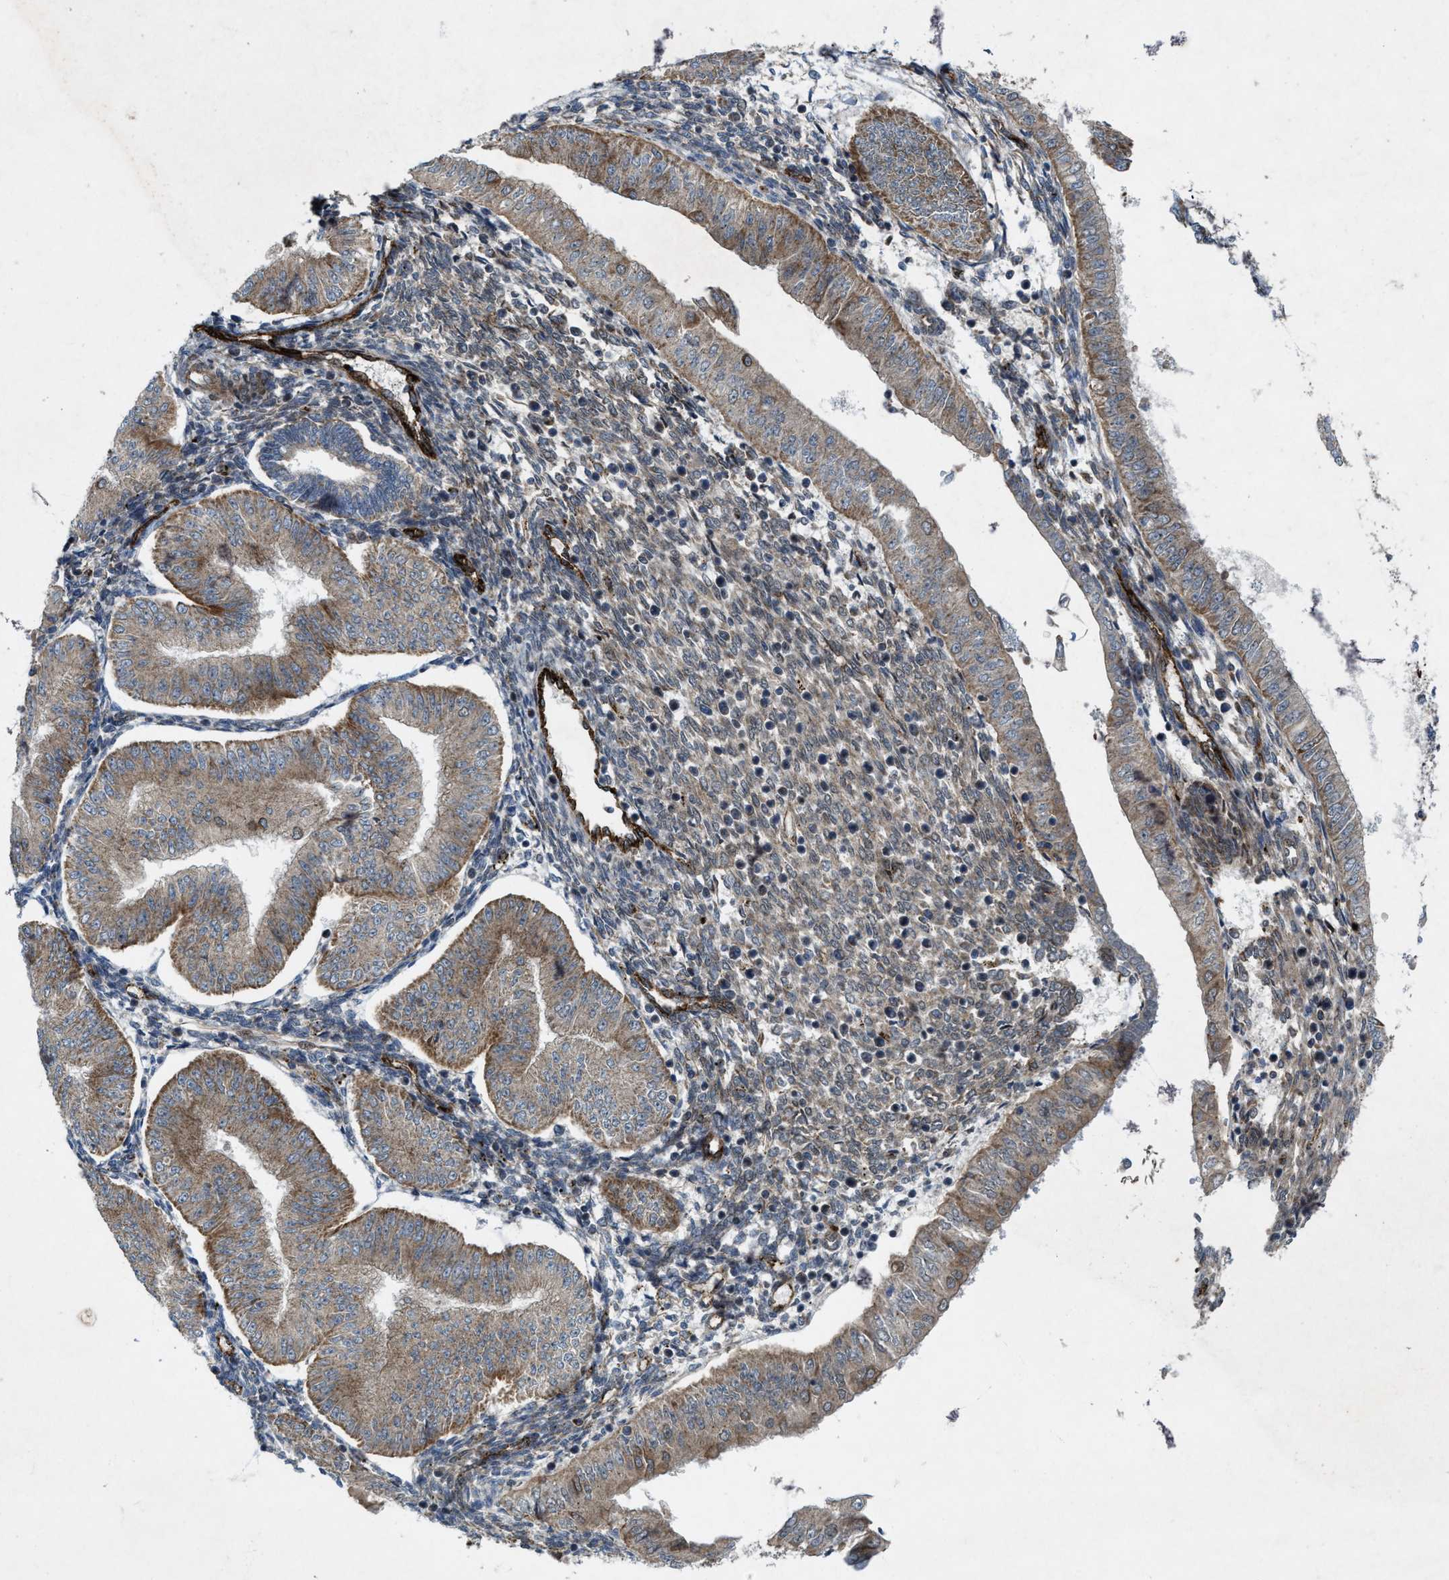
{"staining": {"intensity": "moderate", "quantity": ">75%", "location": "cytoplasmic/membranous"}, "tissue": "endometrial cancer", "cell_type": "Tumor cells", "image_type": "cancer", "snomed": [{"axis": "morphology", "description": "Normal tissue, NOS"}, {"axis": "morphology", "description": "Adenocarcinoma, NOS"}, {"axis": "topography", "description": "Endometrium"}], "caption": "IHC micrograph of human endometrial cancer (adenocarcinoma) stained for a protein (brown), which displays medium levels of moderate cytoplasmic/membranous staining in approximately >75% of tumor cells.", "gene": "URGCP", "patient": {"sex": "female", "age": 53}}